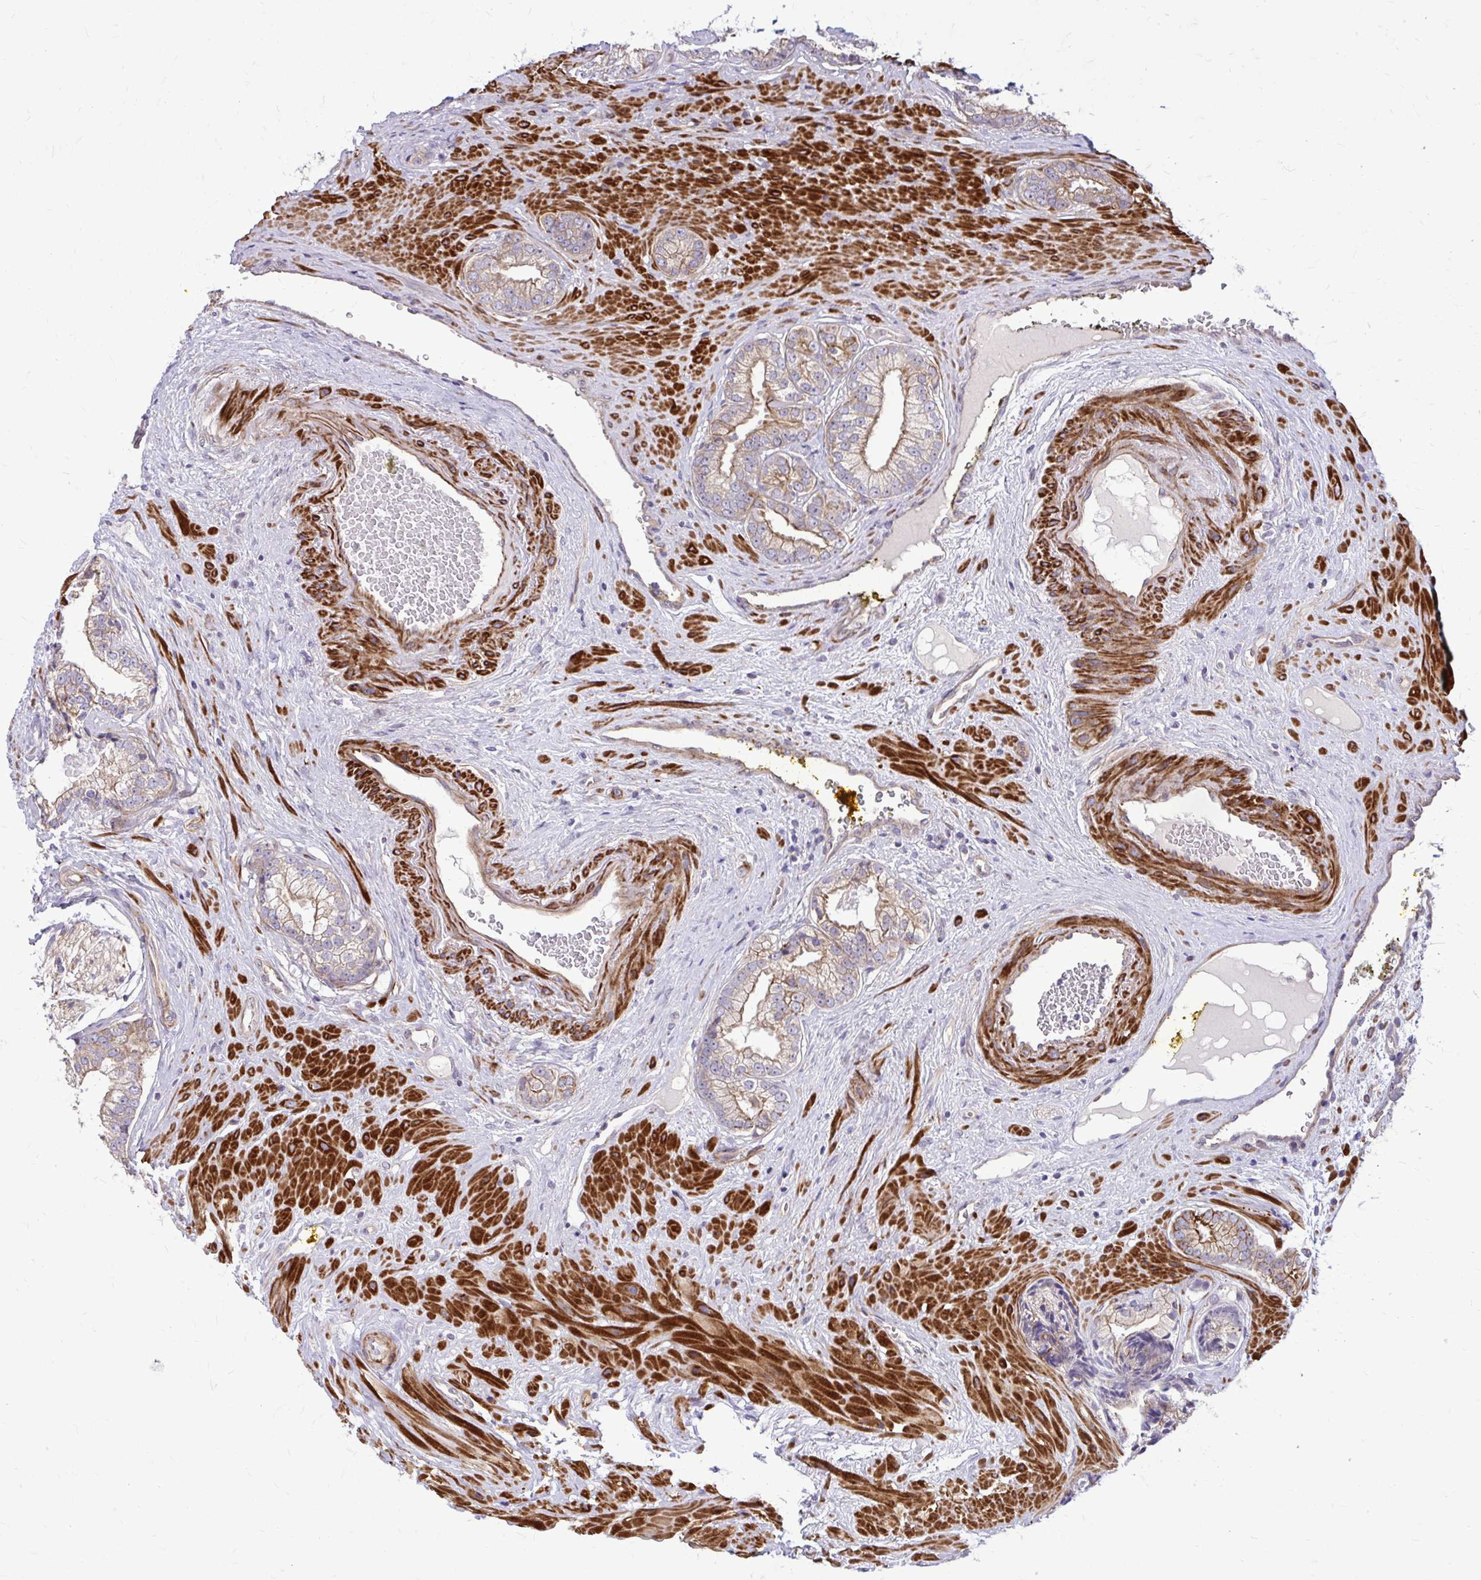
{"staining": {"intensity": "moderate", "quantity": ">75%", "location": "cytoplasmic/membranous"}, "tissue": "prostate cancer", "cell_type": "Tumor cells", "image_type": "cancer", "snomed": [{"axis": "morphology", "description": "Adenocarcinoma, Low grade"}, {"axis": "topography", "description": "Prostate"}], "caption": "A brown stain labels moderate cytoplasmic/membranous positivity of a protein in human prostate cancer (low-grade adenocarcinoma) tumor cells.", "gene": "FAP", "patient": {"sex": "male", "age": 61}}